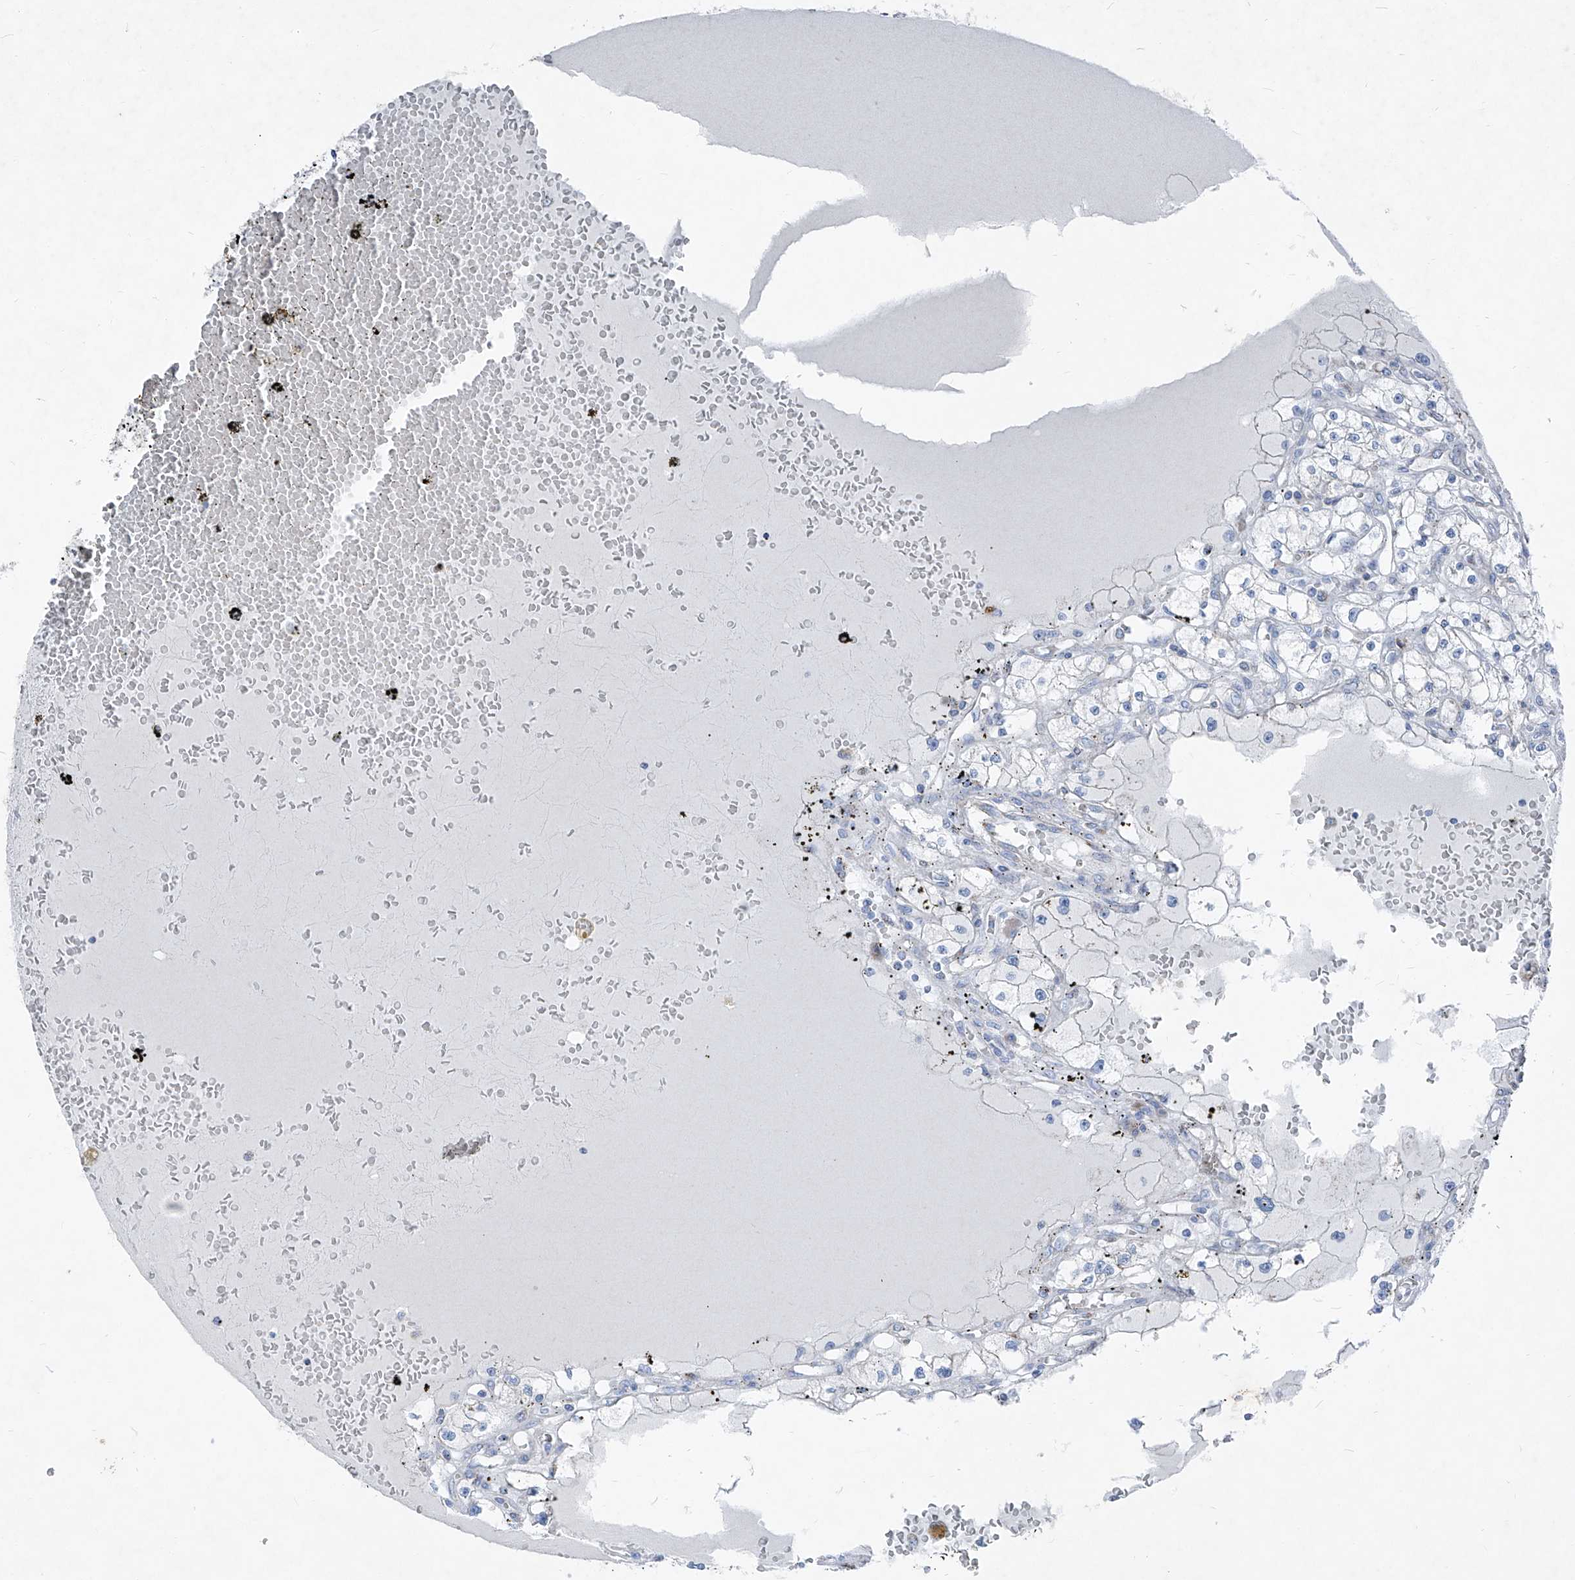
{"staining": {"intensity": "negative", "quantity": "none", "location": "none"}, "tissue": "renal cancer", "cell_type": "Tumor cells", "image_type": "cancer", "snomed": [{"axis": "morphology", "description": "Adenocarcinoma, NOS"}, {"axis": "topography", "description": "Kidney"}], "caption": "A histopathology image of human renal cancer is negative for staining in tumor cells.", "gene": "AGPS", "patient": {"sex": "male", "age": 56}}